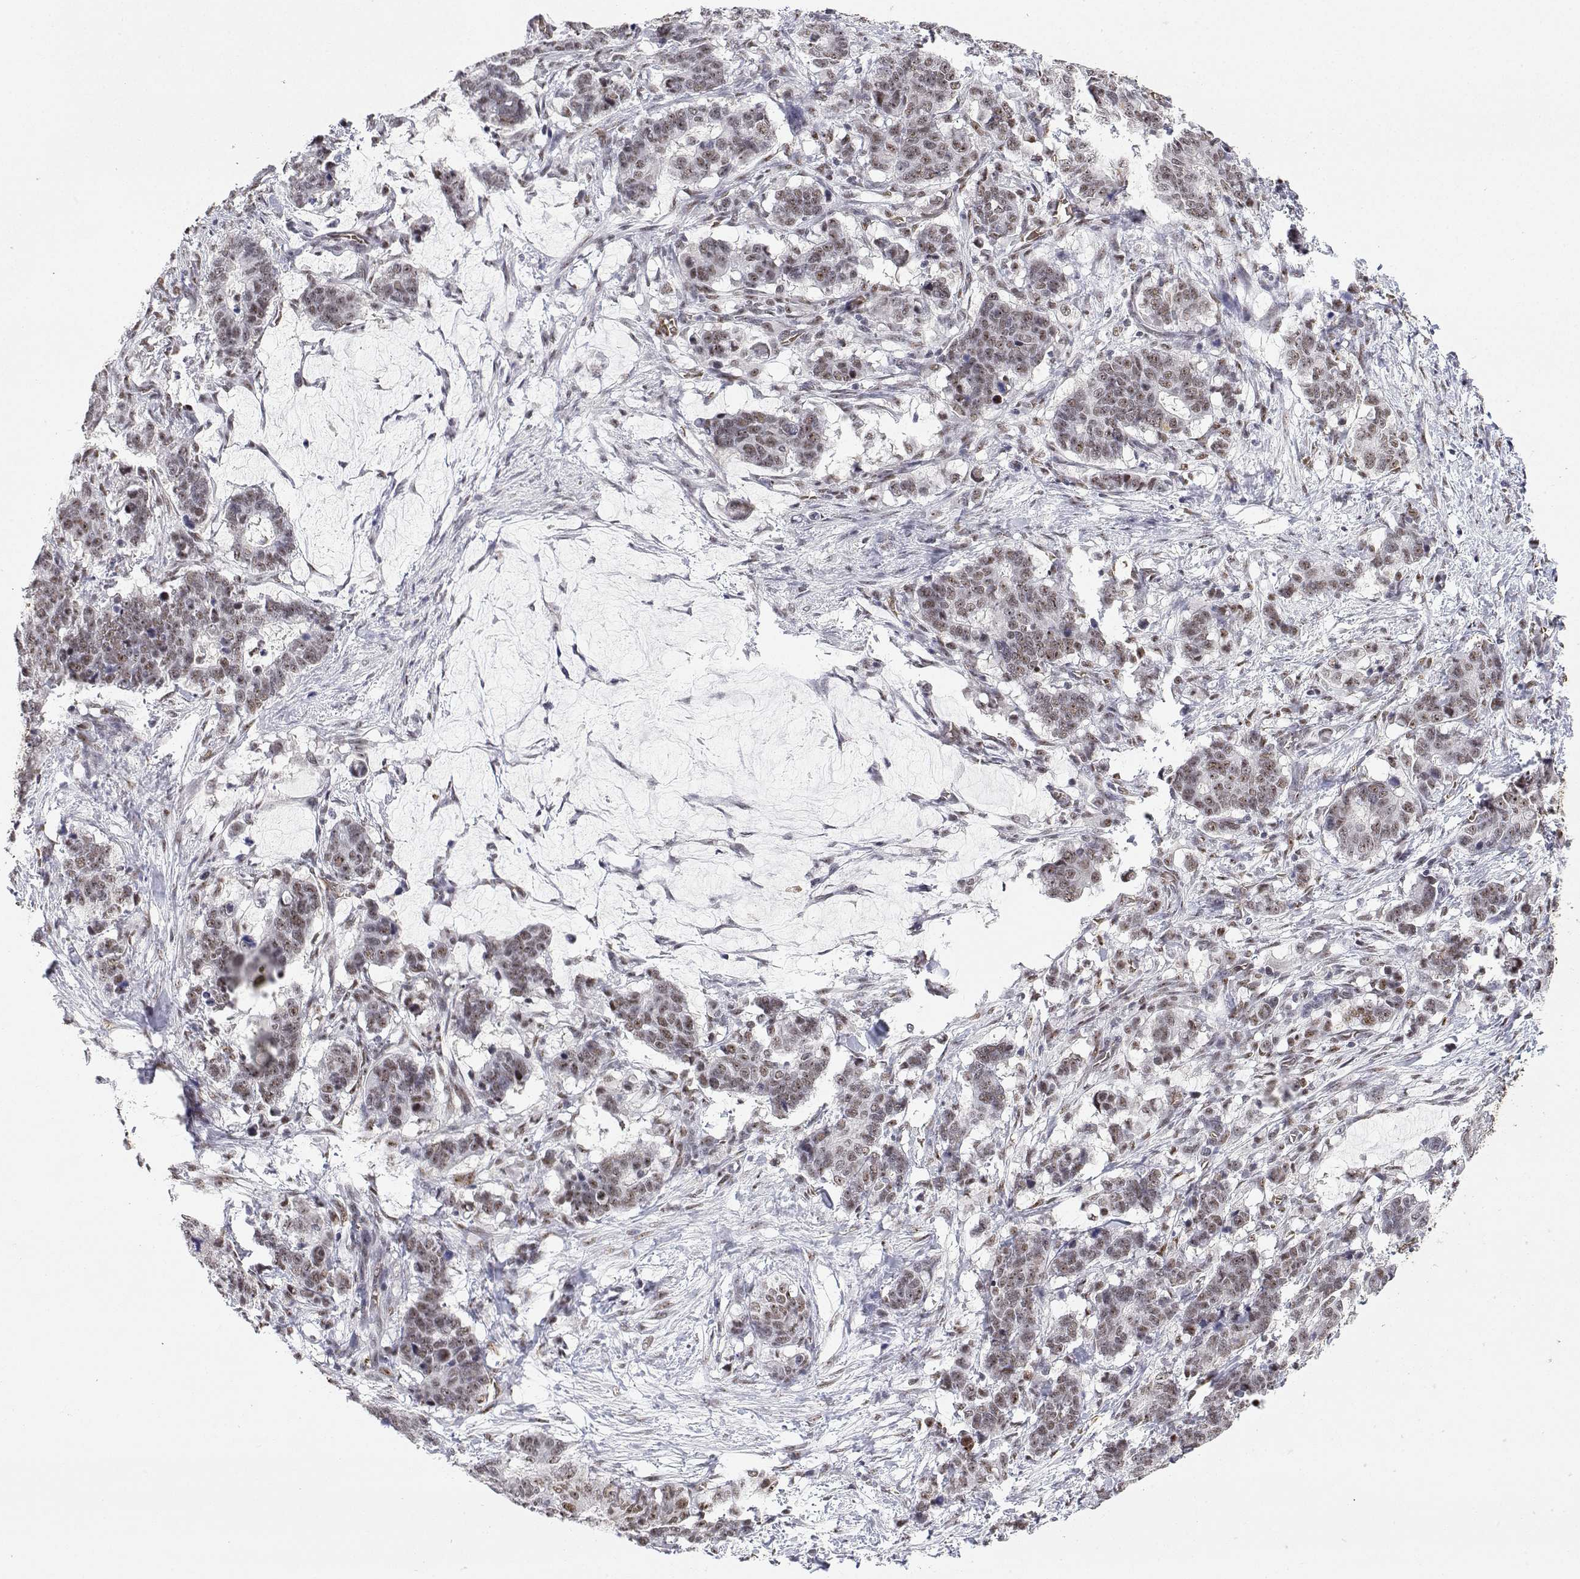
{"staining": {"intensity": "moderate", "quantity": "25%-75%", "location": "nuclear"}, "tissue": "stomach cancer", "cell_type": "Tumor cells", "image_type": "cancer", "snomed": [{"axis": "morphology", "description": "Normal tissue, NOS"}, {"axis": "morphology", "description": "Adenocarcinoma, NOS"}, {"axis": "topography", "description": "Stomach"}], "caption": "Stomach adenocarcinoma tissue demonstrates moderate nuclear positivity in approximately 25%-75% of tumor cells", "gene": "ADAR", "patient": {"sex": "female", "age": 64}}